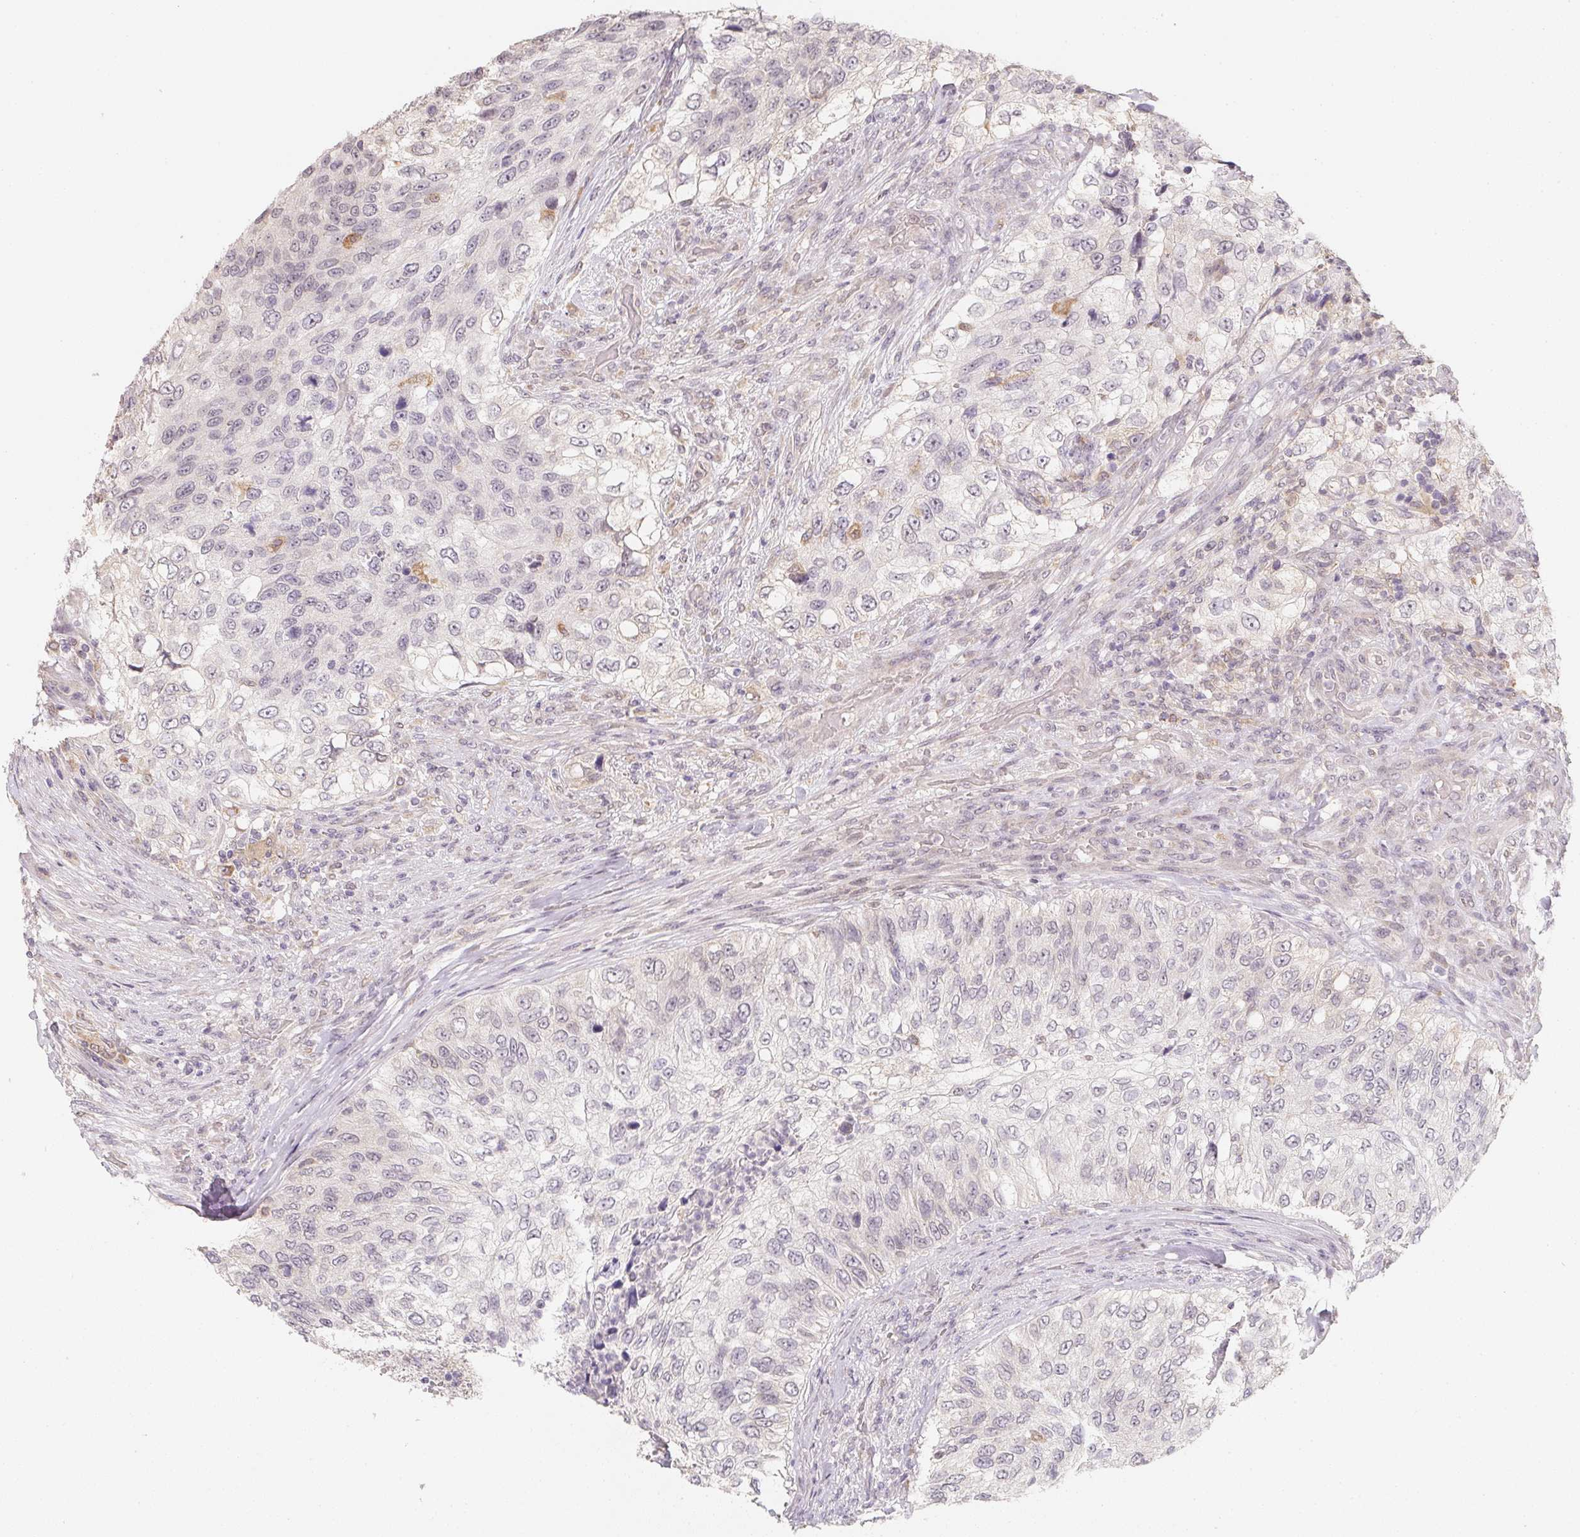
{"staining": {"intensity": "negative", "quantity": "none", "location": "none"}, "tissue": "urothelial cancer", "cell_type": "Tumor cells", "image_type": "cancer", "snomed": [{"axis": "morphology", "description": "Urothelial carcinoma, High grade"}, {"axis": "topography", "description": "Urinary bladder"}], "caption": "This is a micrograph of immunohistochemistry (IHC) staining of urothelial carcinoma (high-grade), which shows no staining in tumor cells.", "gene": "SOAT1", "patient": {"sex": "female", "age": 60}}